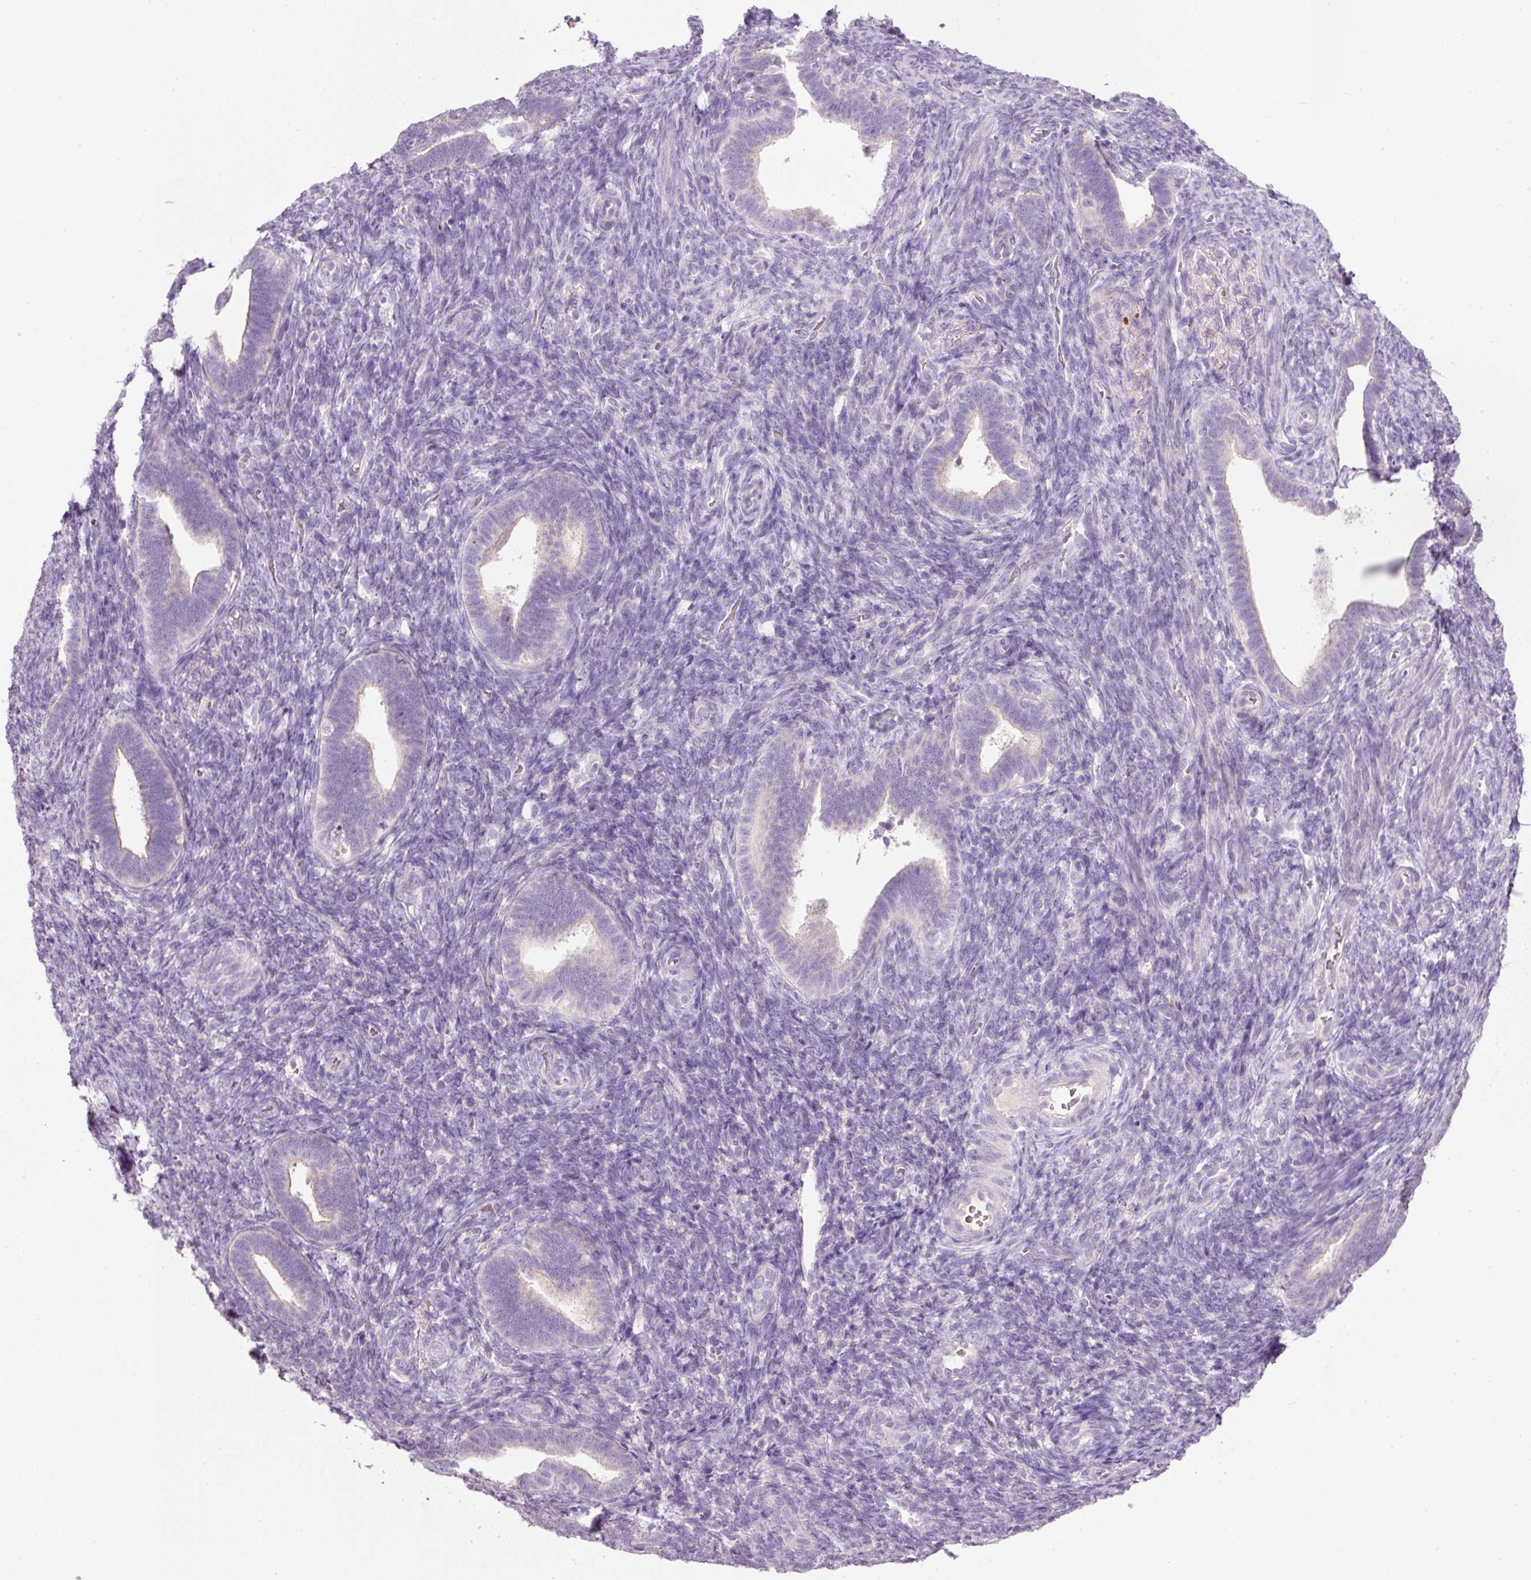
{"staining": {"intensity": "negative", "quantity": "none", "location": "none"}, "tissue": "endometrium", "cell_type": "Cells in endometrial stroma", "image_type": "normal", "snomed": [{"axis": "morphology", "description": "Normal tissue, NOS"}, {"axis": "topography", "description": "Endometrium"}], "caption": "Cells in endometrial stroma show no significant protein staining in unremarkable endometrium.", "gene": "TENT5C", "patient": {"sex": "female", "age": 34}}